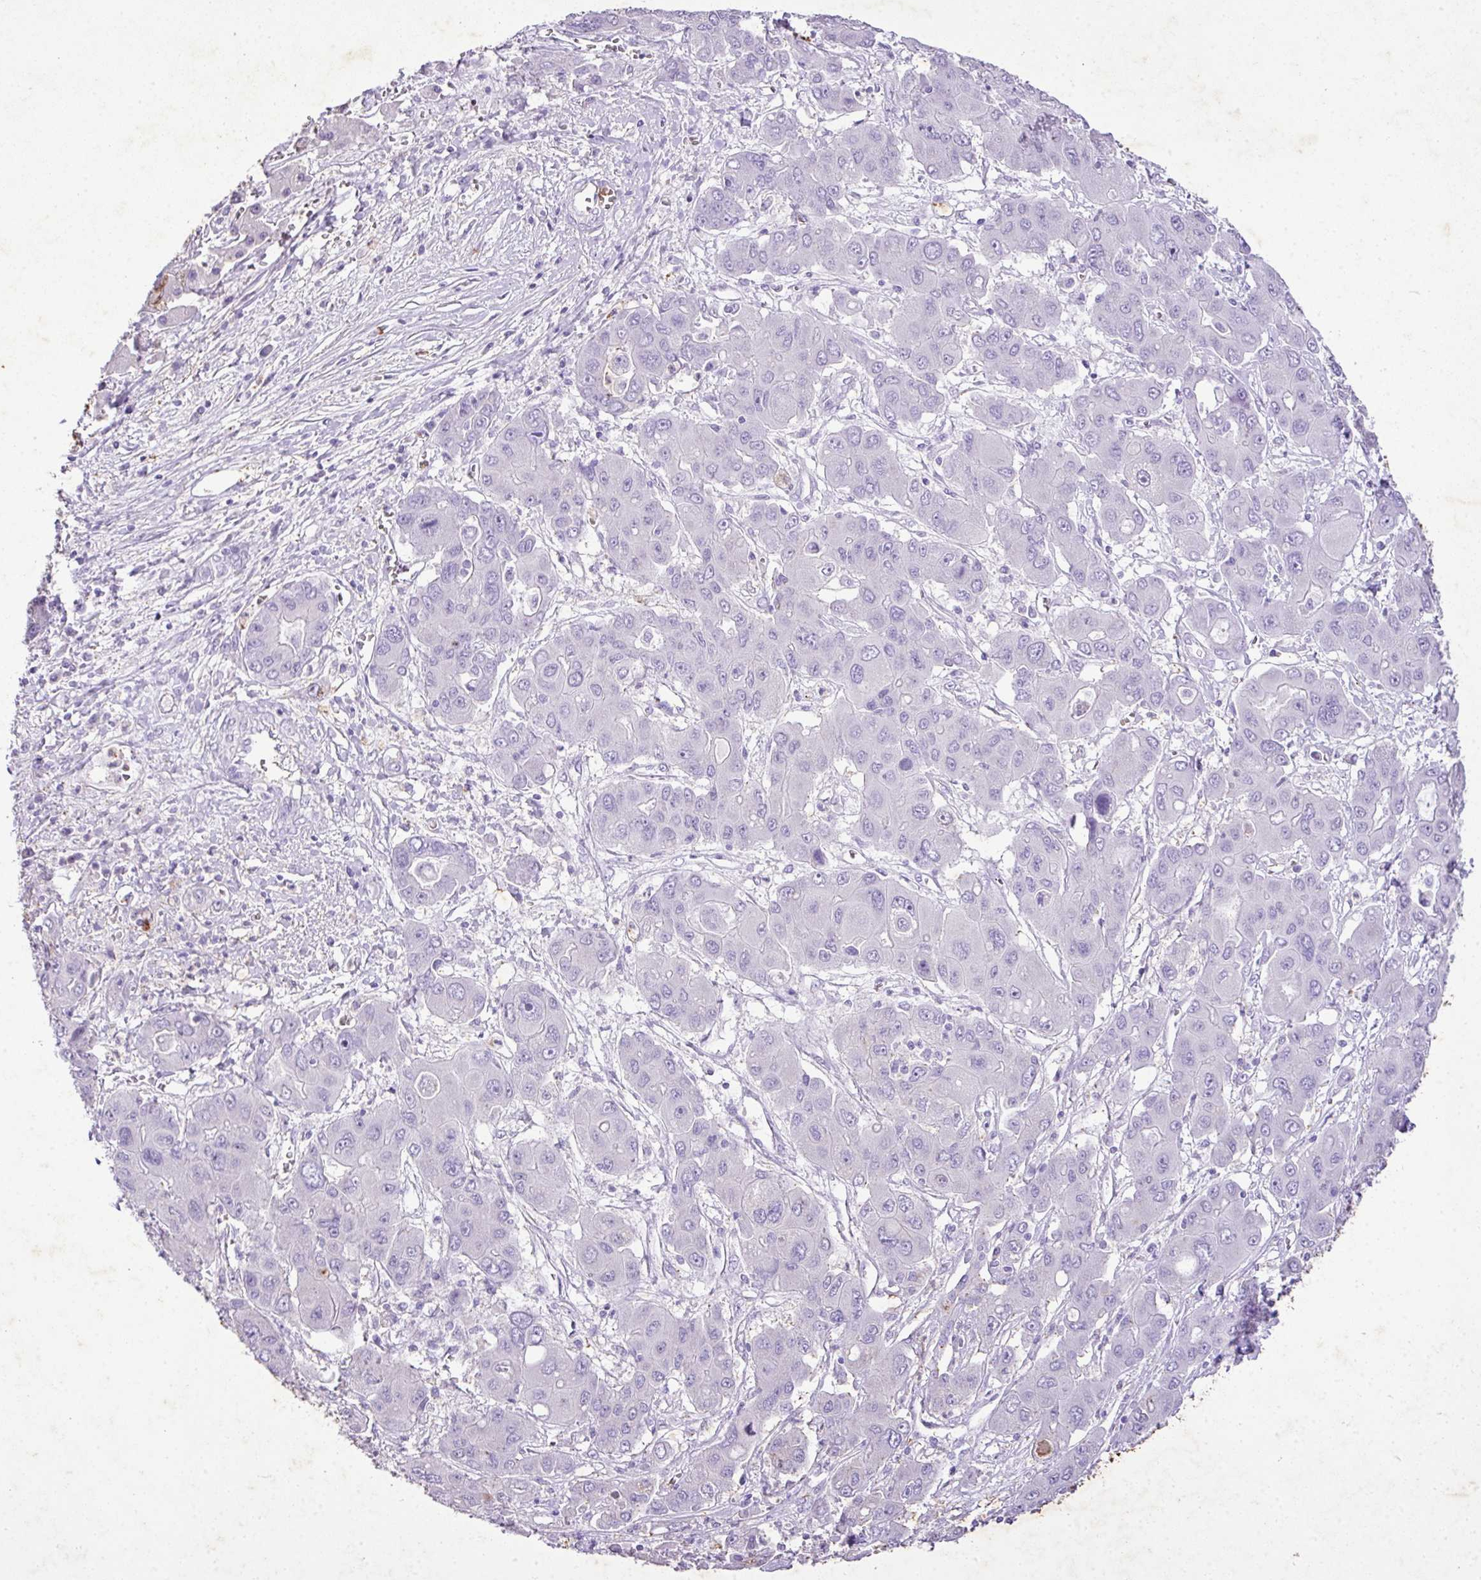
{"staining": {"intensity": "negative", "quantity": "none", "location": "none"}, "tissue": "liver cancer", "cell_type": "Tumor cells", "image_type": "cancer", "snomed": [{"axis": "morphology", "description": "Cholangiocarcinoma"}, {"axis": "topography", "description": "Liver"}], "caption": "DAB immunohistochemical staining of cholangiocarcinoma (liver) shows no significant positivity in tumor cells.", "gene": "KCNJ11", "patient": {"sex": "male", "age": 67}}